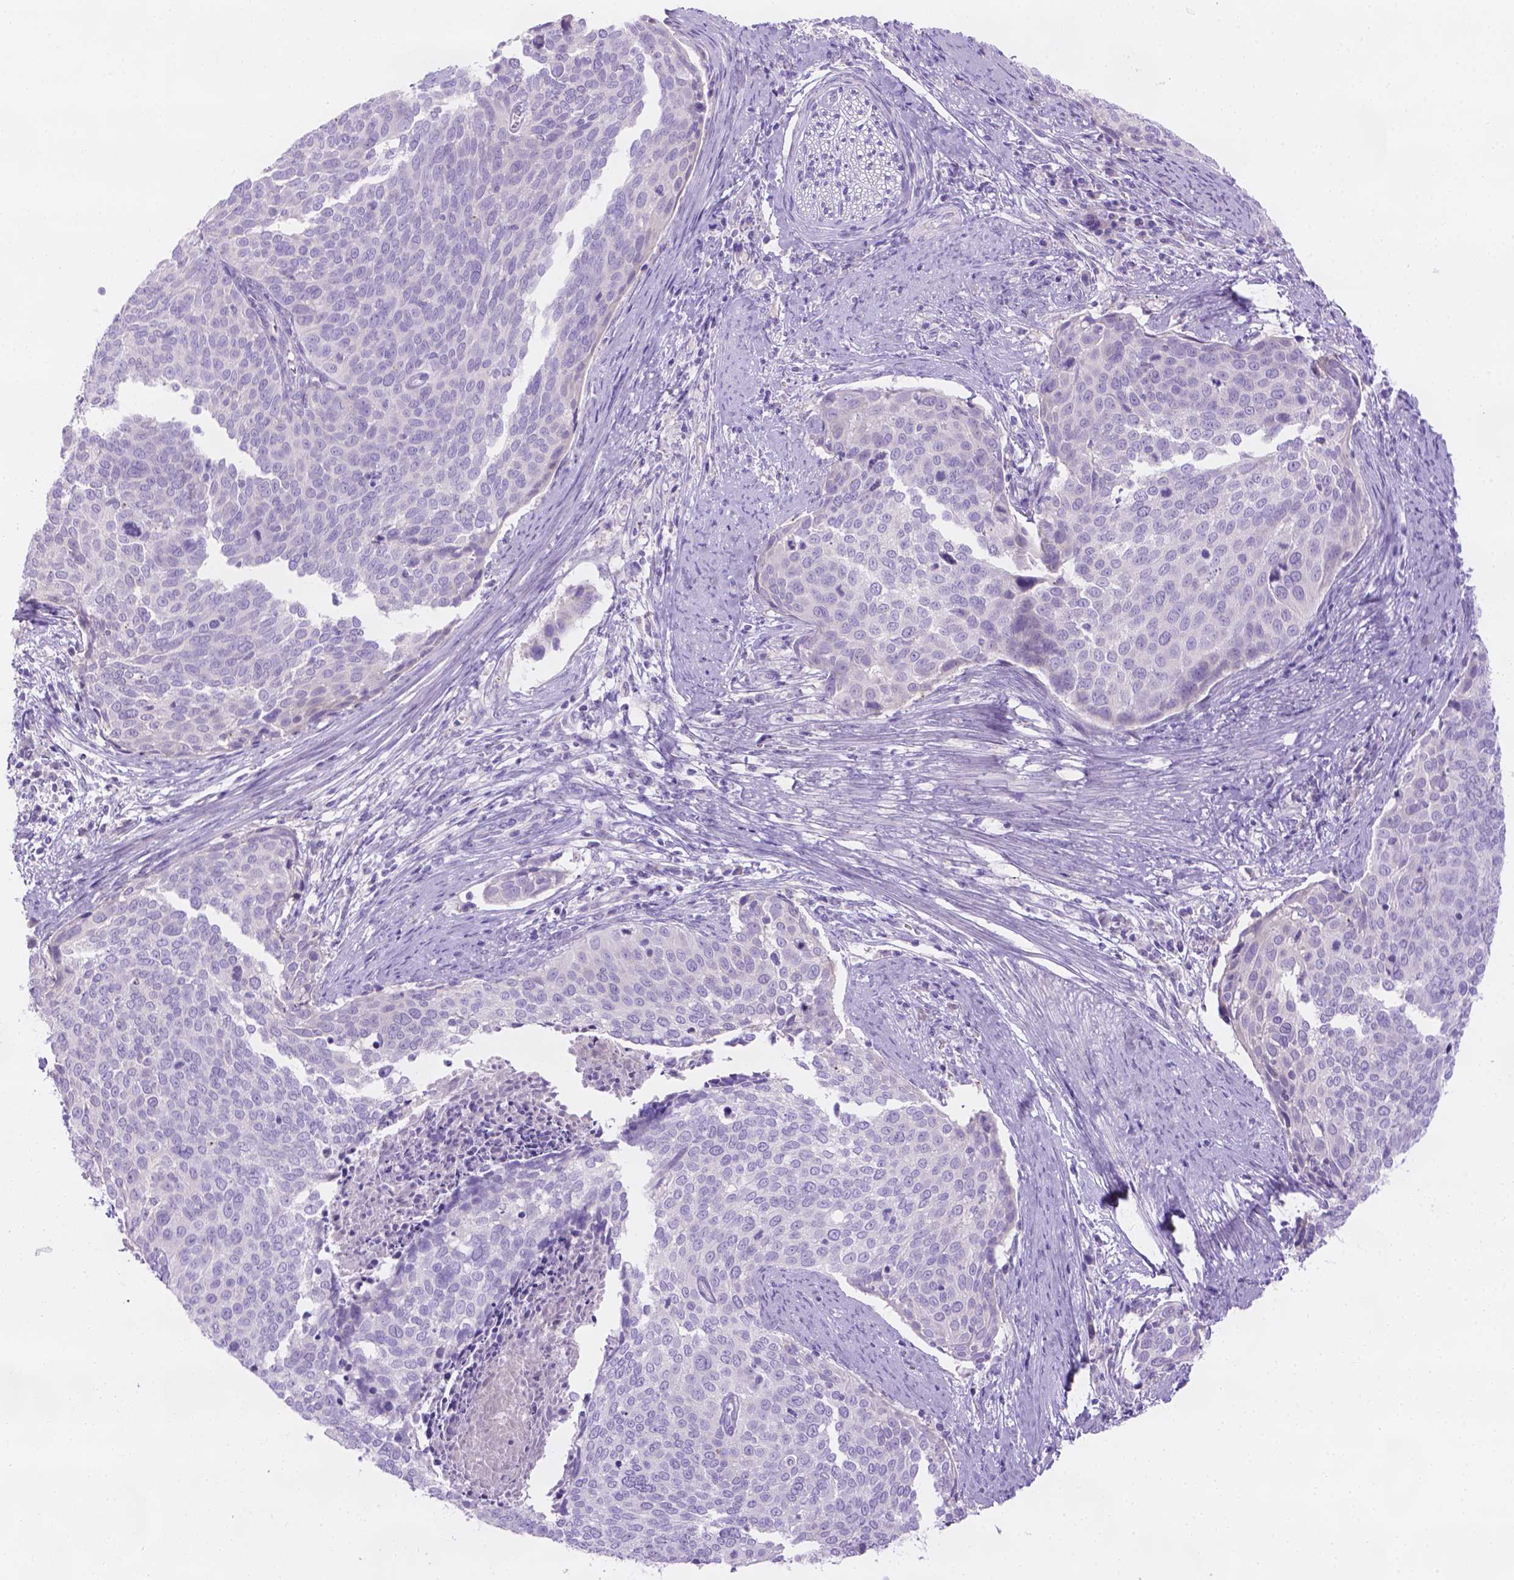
{"staining": {"intensity": "negative", "quantity": "none", "location": "none"}, "tissue": "cervical cancer", "cell_type": "Tumor cells", "image_type": "cancer", "snomed": [{"axis": "morphology", "description": "Squamous cell carcinoma, NOS"}, {"axis": "topography", "description": "Cervix"}], "caption": "A high-resolution micrograph shows immunohistochemistry (IHC) staining of cervical squamous cell carcinoma, which demonstrates no significant expression in tumor cells.", "gene": "MLN", "patient": {"sex": "female", "age": 39}}